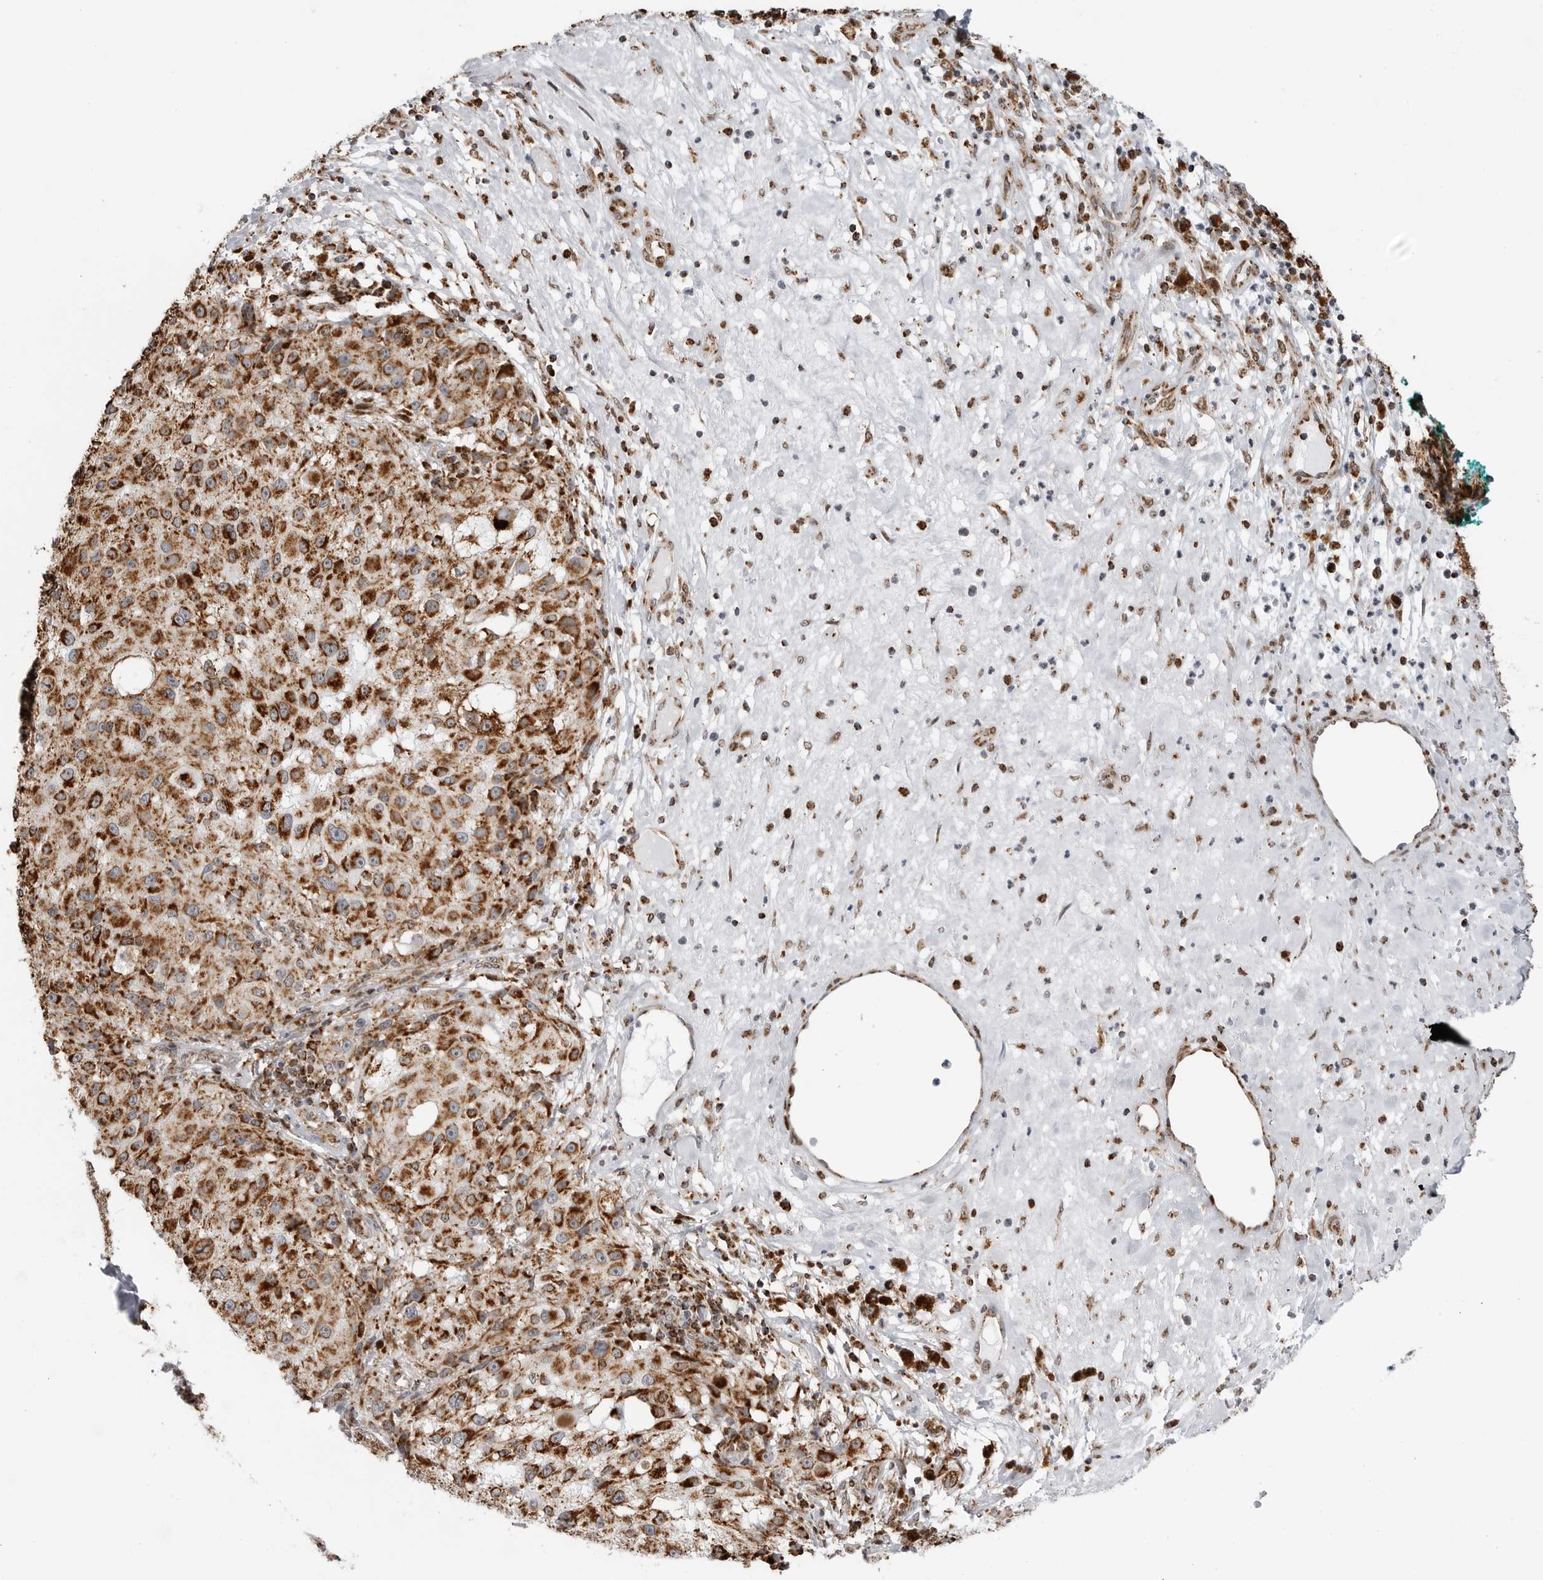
{"staining": {"intensity": "strong", "quantity": ">75%", "location": "cytoplasmic/membranous"}, "tissue": "melanoma", "cell_type": "Tumor cells", "image_type": "cancer", "snomed": [{"axis": "morphology", "description": "Necrosis, NOS"}, {"axis": "morphology", "description": "Malignant melanoma, NOS"}, {"axis": "topography", "description": "Skin"}], "caption": "Immunohistochemical staining of melanoma demonstrates high levels of strong cytoplasmic/membranous staining in about >75% of tumor cells.", "gene": "COX5A", "patient": {"sex": "female", "age": 87}}